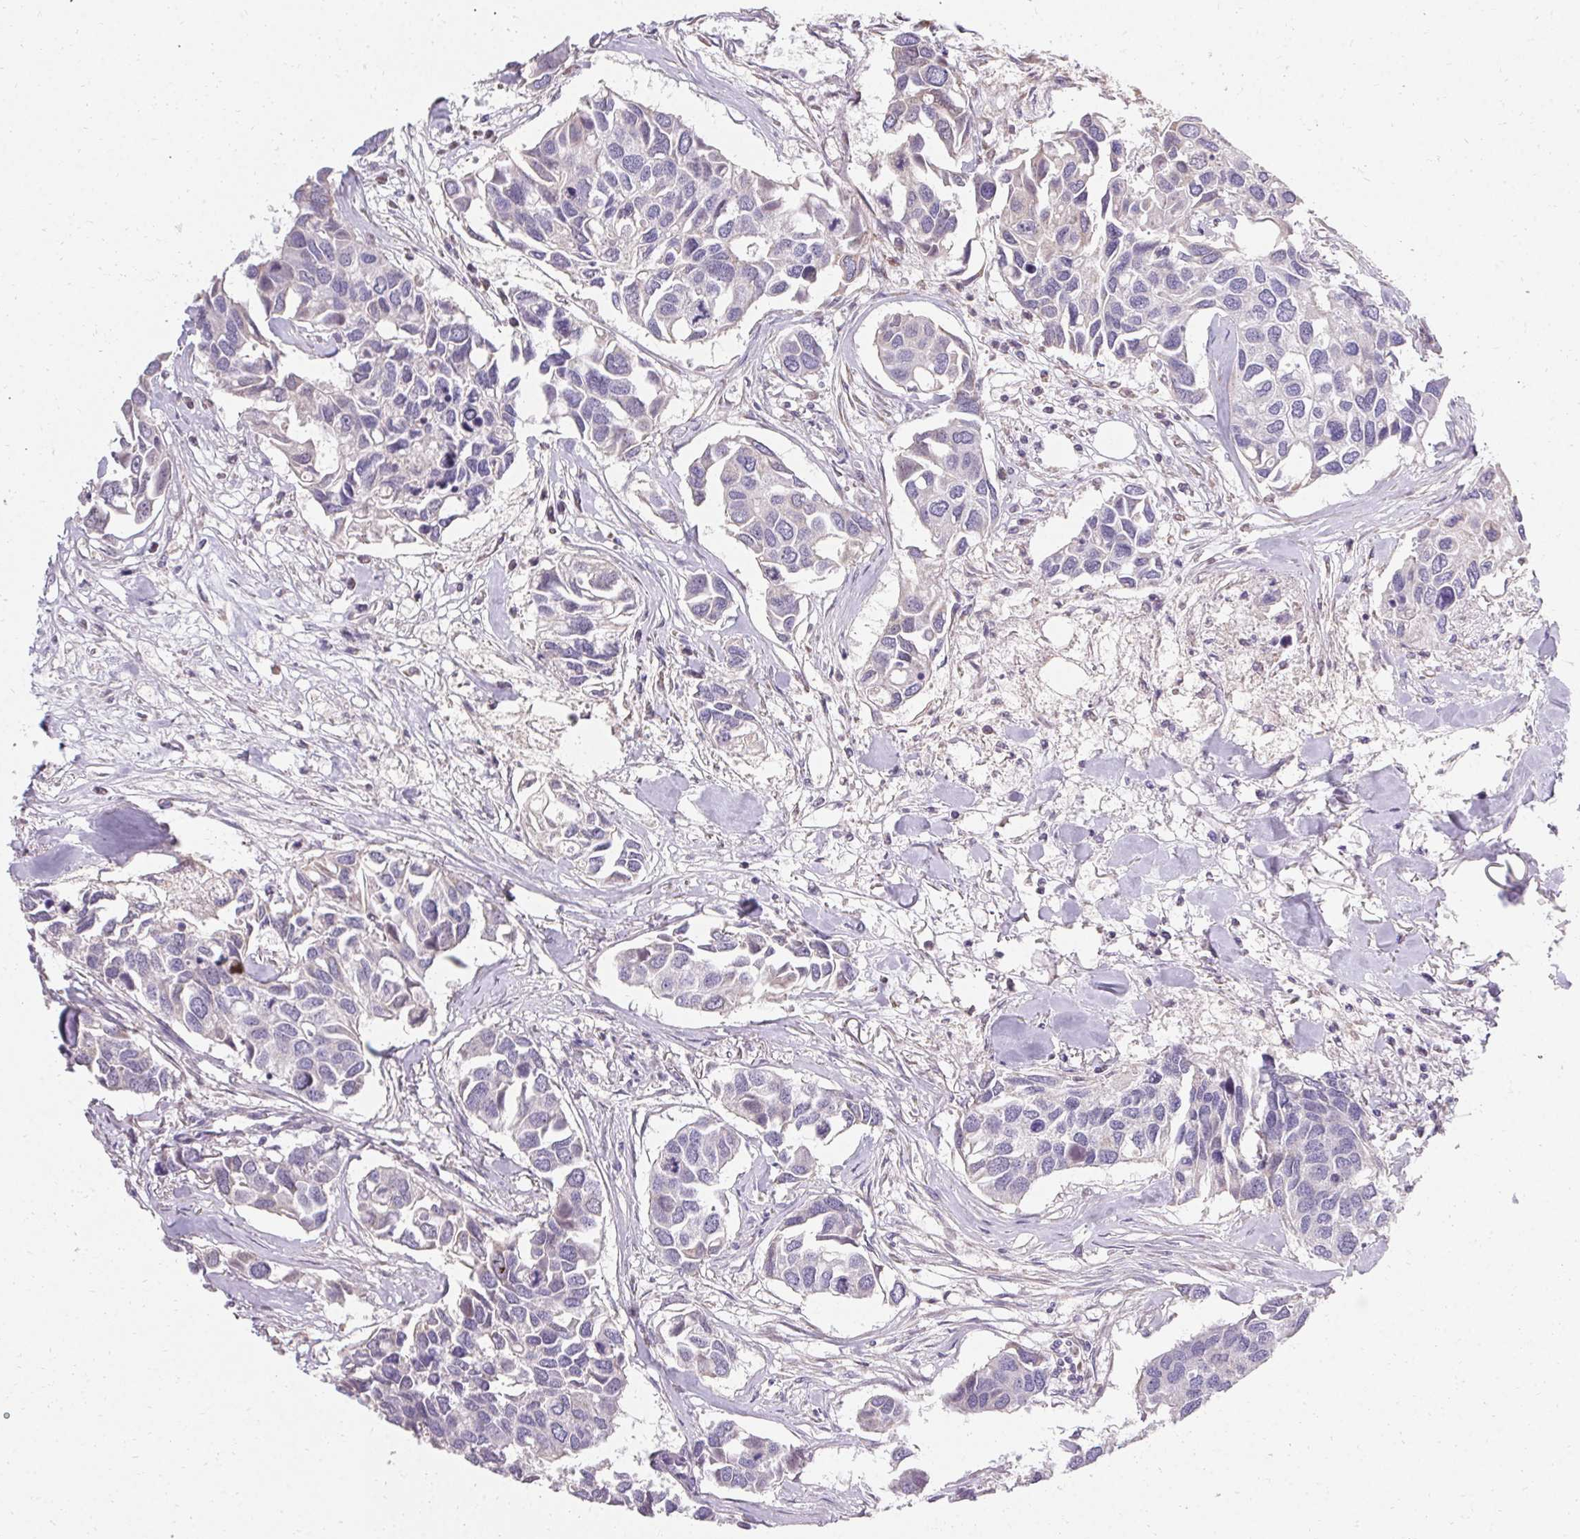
{"staining": {"intensity": "negative", "quantity": "none", "location": "none"}, "tissue": "breast cancer", "cell_type": "Tumor cells", "image_type": "cancer", "snomed": [{"axis": "morphology", "description": "Duct carcinoma"}, {"axis": "topography", "description": "Breast"}], "caption": "Immunohistochemistry histopathology image of human breast cancer stained for a protein (brown), which exhibits no staining in tumor cells. (DAB immunohistochemistry (IHC) with hematoxylin counter stain).", "gene": "TRIP13", "patient": {"sex": "female", "age": 83}}